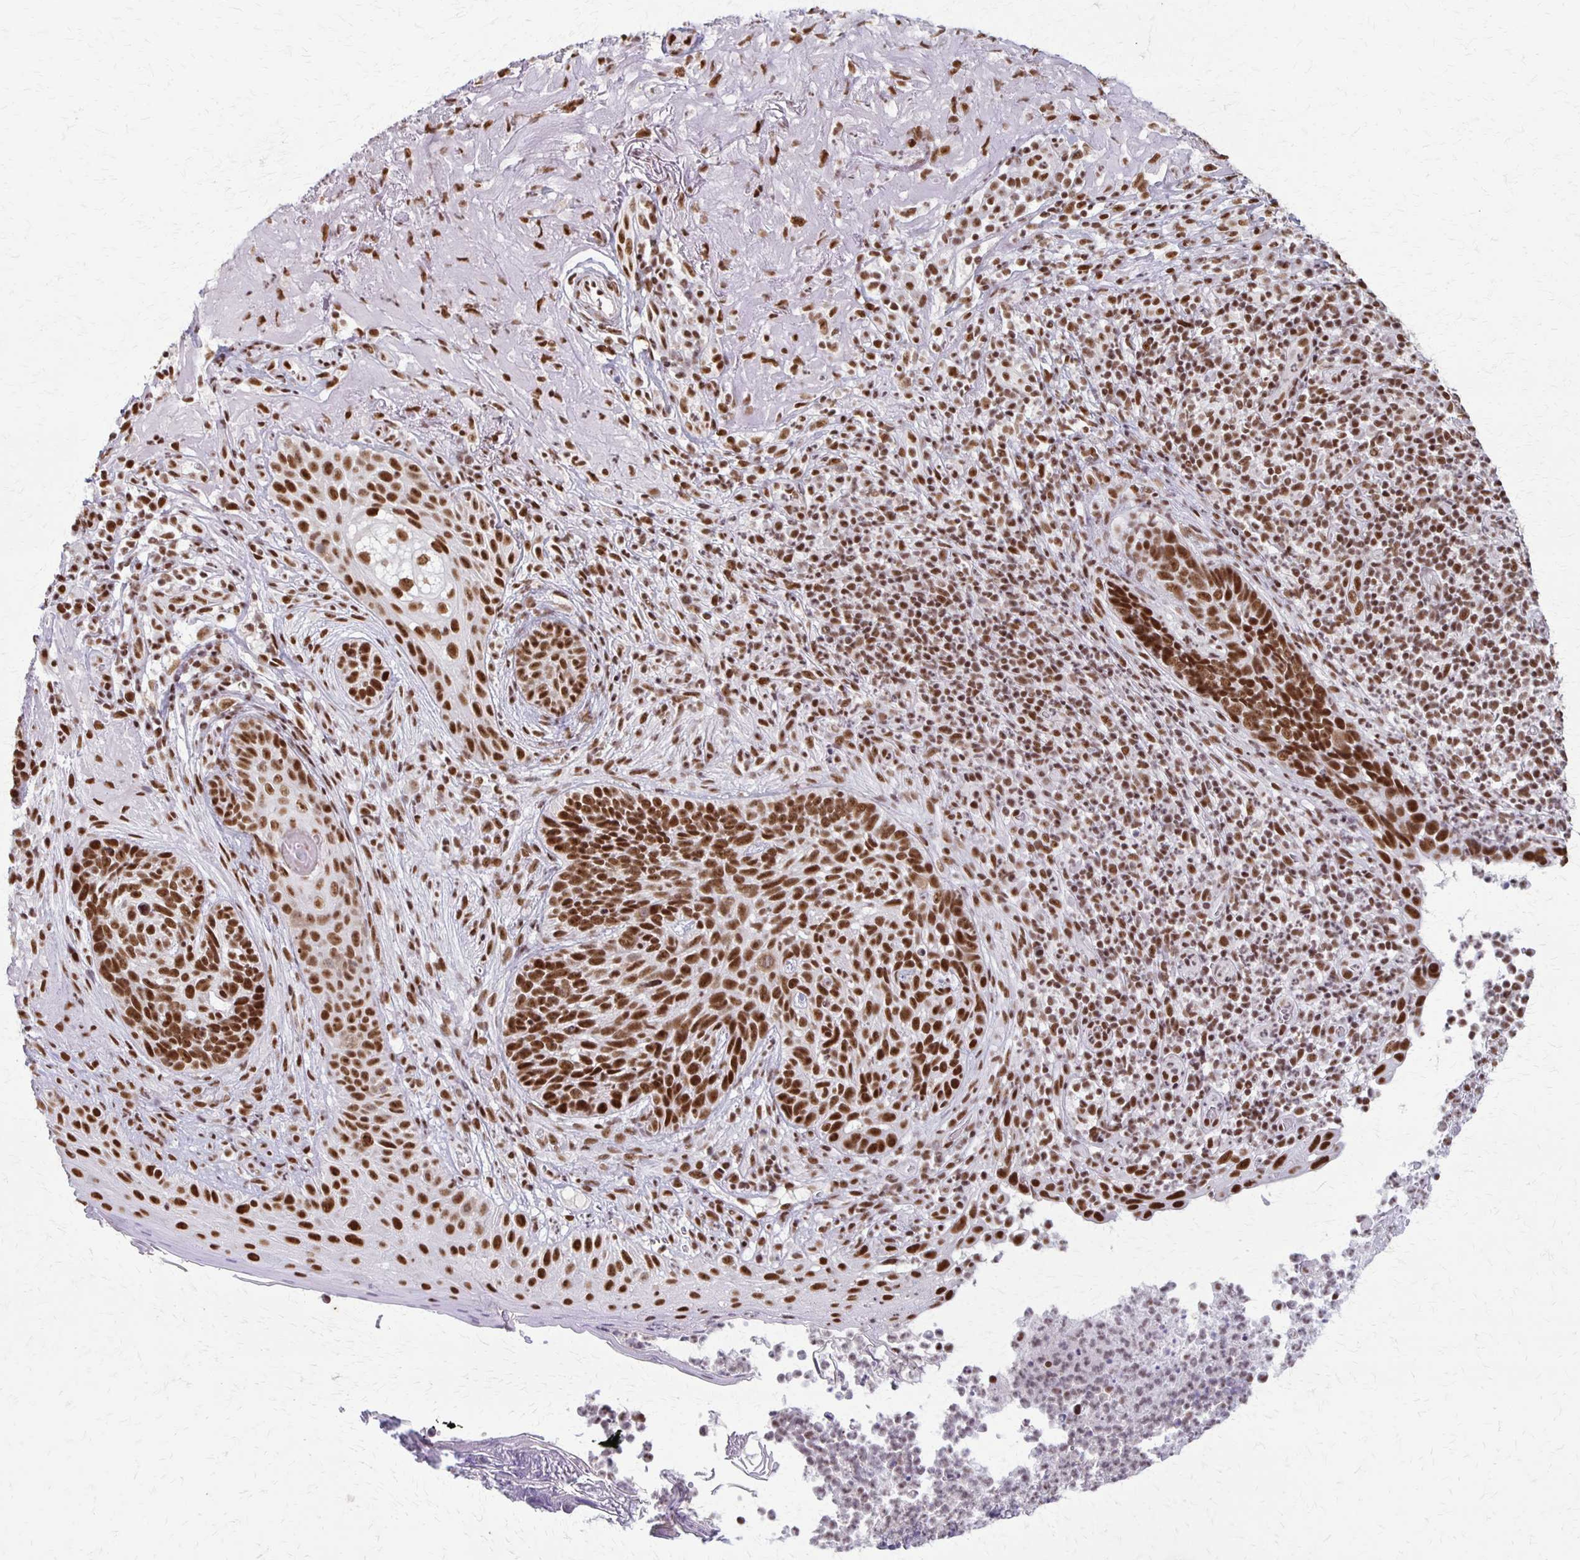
{"staining": {"intensity": "strong", "quantity": ">75%", "location": "nuclear"}, "tissue": "skin cancer", "cell_type": "Tumor cells", "image_type": "cancer", "snomed": [{"axis": "morphology", "description": "Basal cell carcinoma"}, {"axis": "topography", "description": "Skin"}, {"axis": "topography", "description": "Skin of face"}], "caption": "Human skin cancer (basal cell carcinoma) stained with a protein marker shows strong staining in tumor cells.", "gene": "XRCC6", "patient": {"sex": "female", "age": 95}}